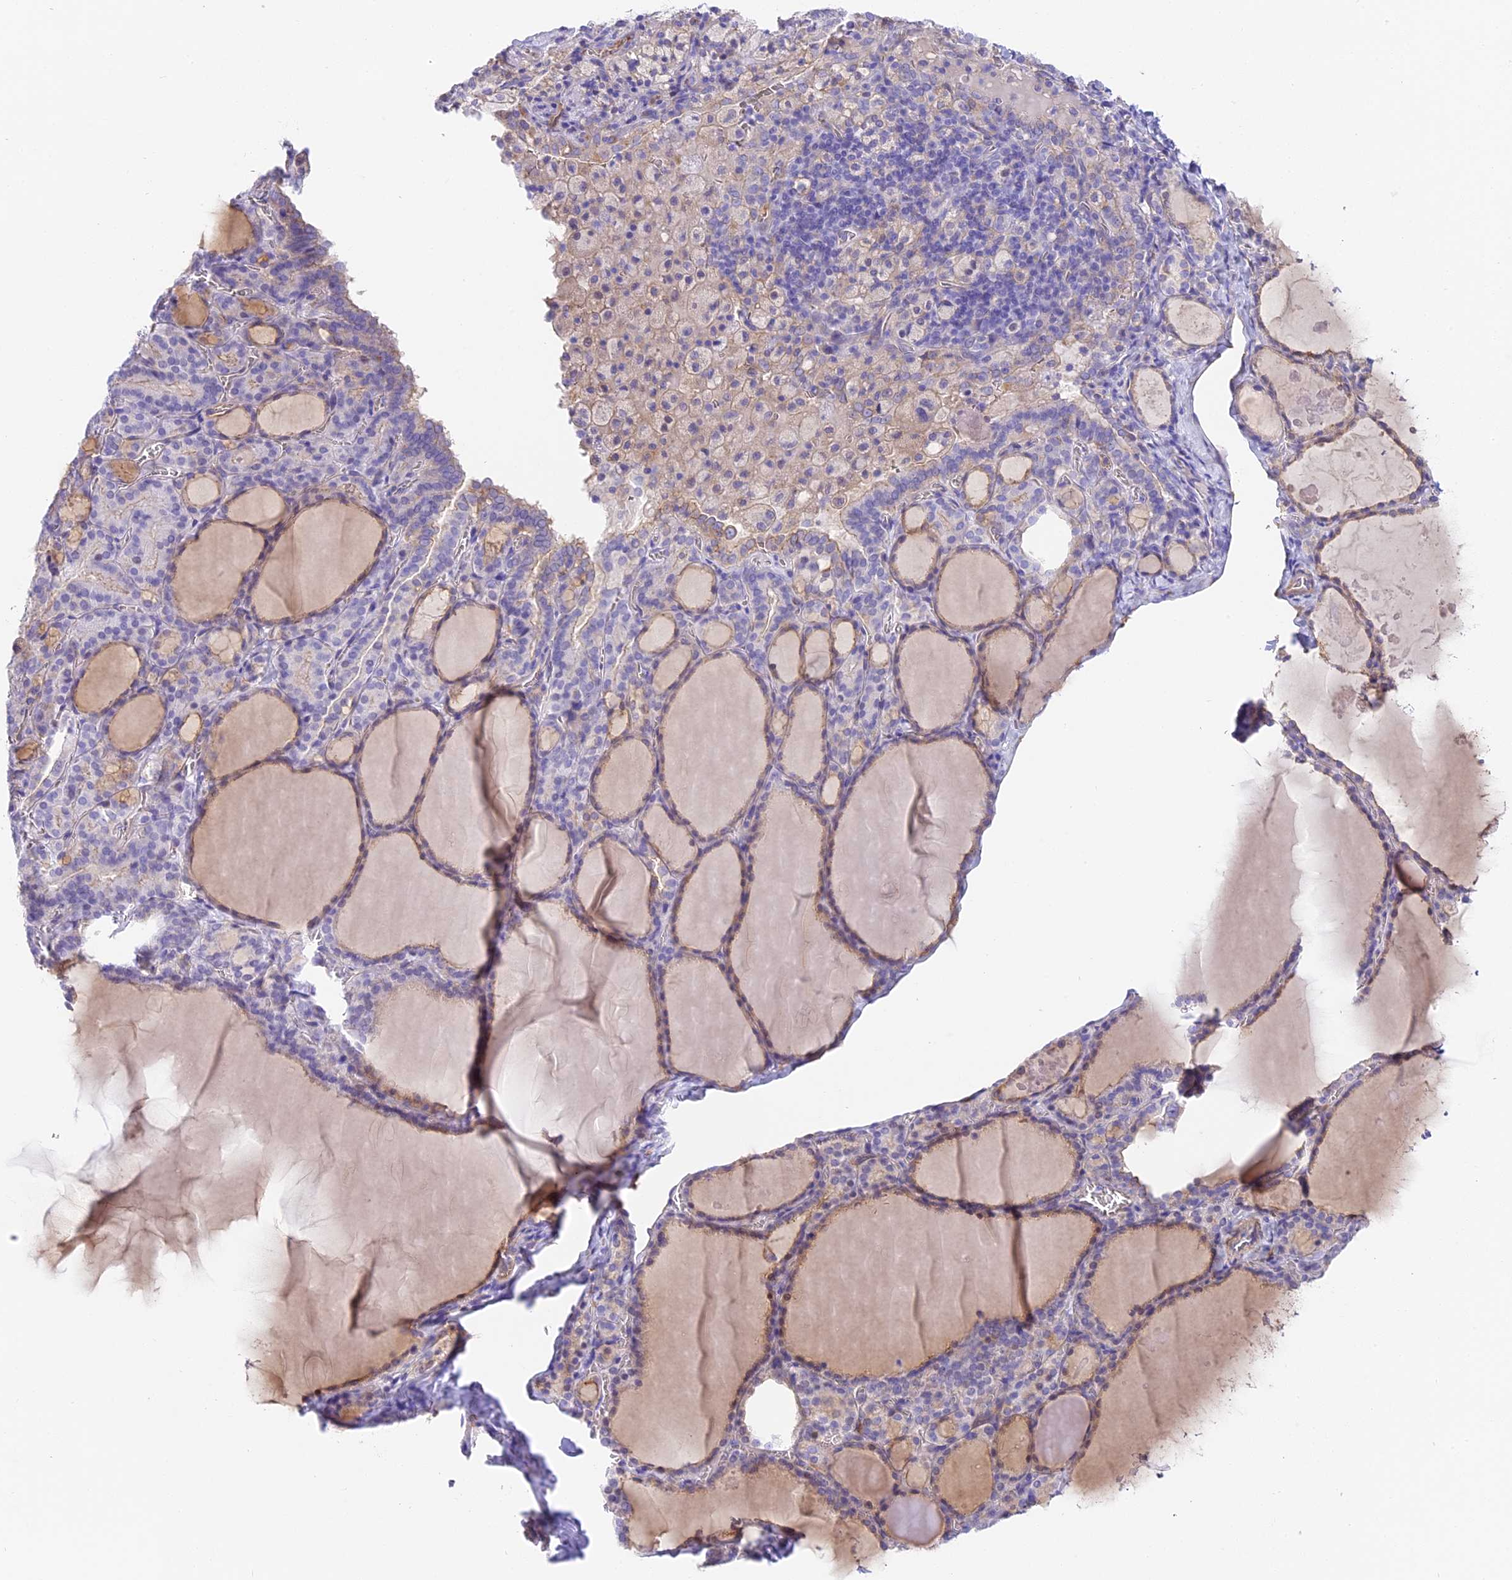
{"staining": {"intensity": "moderate", "quantity": "<25%", "location": "cytoplasmic/membranous"}, "tissue": "thyroid gland", "cell_type": "Glandular cells", "image_type": "normal", "snomed": [{"axis": "morphology", "description": "Normal tissue, NOS"}, {"axis": "topography", "description": "Thyroid gland"}], "caption": "DAB (3,3'-diaminobenzidine) immunohistochemical staining of normal thyroid gland exhibits moderate cytoplasmic/membranous protein positivity in approximately <25% of glandular cells. The staining was performed using DAB to visualize the protein expression in brown, while the nuclei were stained in blue with hematoxylin (Magnification: 20x).", "gene": "HOMER3", "patient": {"sex": "male", "age": 56}}